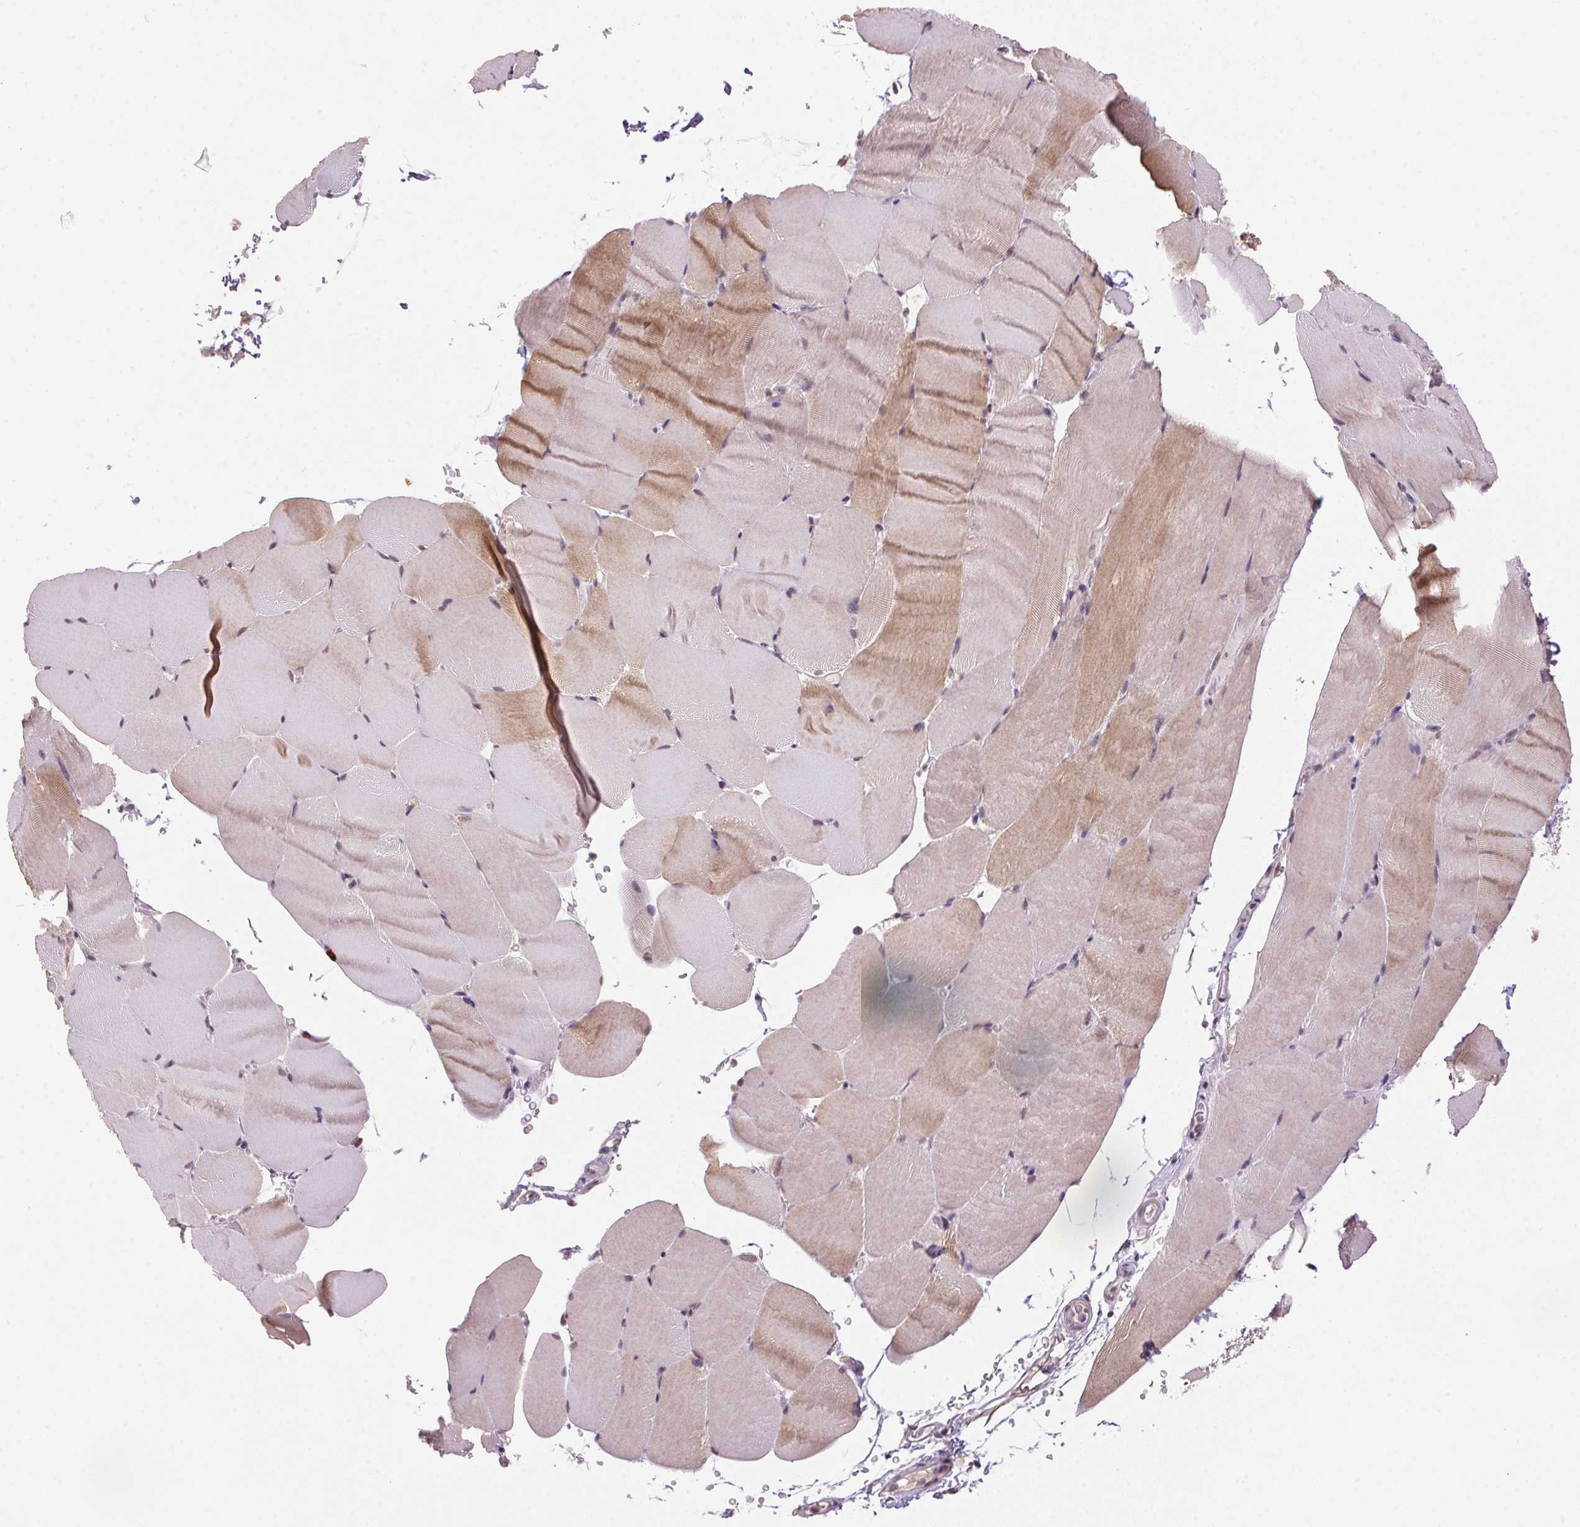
{"staining": {"intensity": "weak", "quantity": "25%-75%", "location": "cytoplasmic/membranous"}, "tissue": "skeletal muscle", "cell_type": "Myocytes", "image_type": "normal", "snomed": [{"axis": "morphology", "description": "Normal tissue, NOS"}, {"axis": "topography", "description": "Skeletal muscle"}], "caption": "Human skeletal muscle stained with a brown dye shows weak cytoplasmic/membranous positive staining in about 25%-75% of myocytes.", "gene": "ZBTB4", "patient": {"sex": "female", "age": 37}}